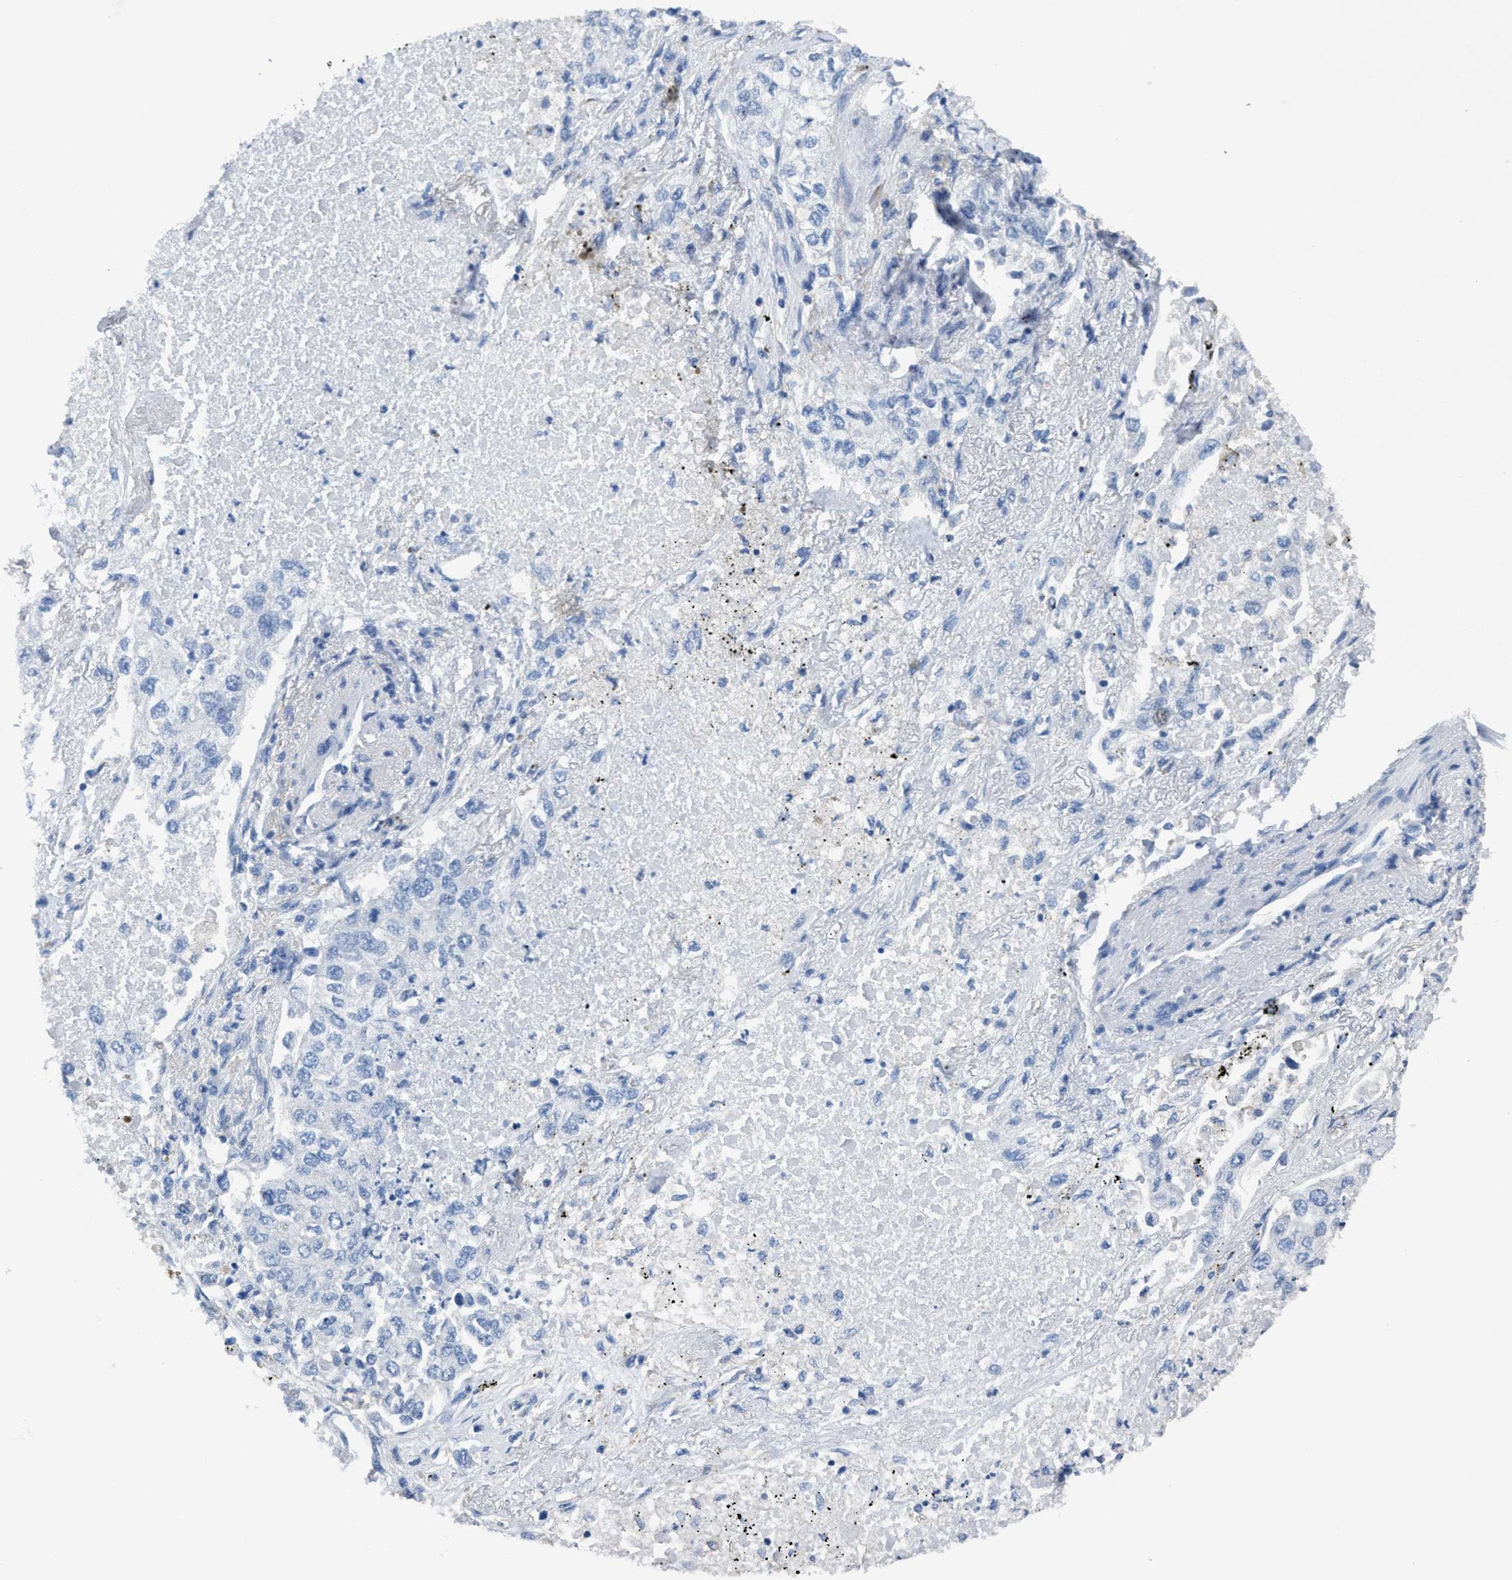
{"staining": {"intensity": "negative", "quantity": "none", "location": "none"}, "tissue": "lung cancer", "cell_type": "Tumor cells", "image_type": "cancer", "snomed": [{"axis": "morphology", "description": "Inflammation, NOS"}, {"axis": "morphology", "description": "Adenocarcinoma, NOS"}, {"axis": "topography", "description": "Lung"}], "caption": "This is an immunohistochemistry (IHC) histopathology image of human lung cancer. There is no positivity in tumor cells.", "gene": "DNAI1", "patient": {"sex": "male", "age": 63}}